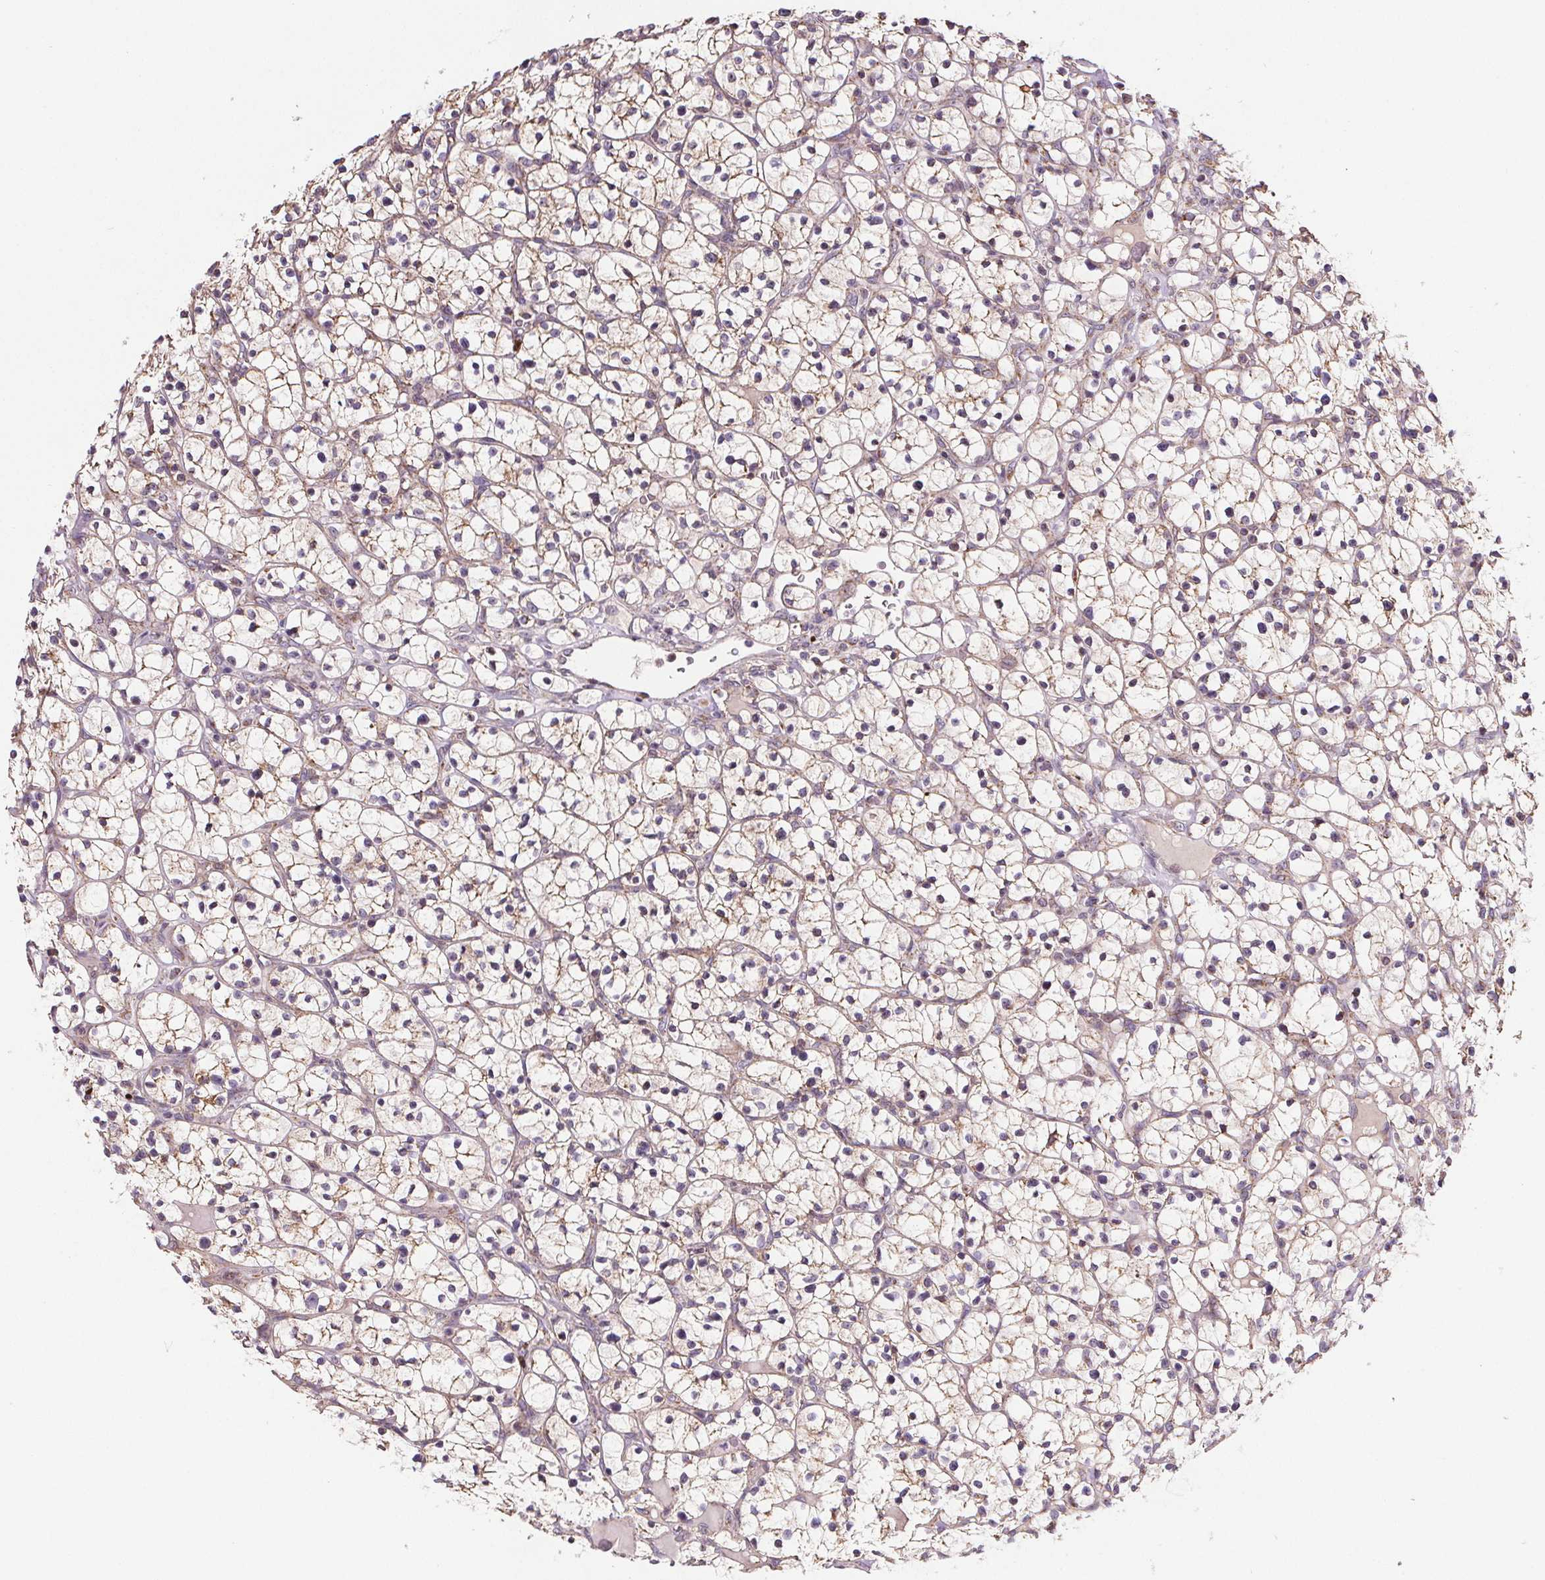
{"staining": {"intensity": "weak", "quantity": "25%-75%", "location": "cytoplasmic/membranous"}, "tissue": "renal cancer", "cell_type": "Tumor cells", "image_type": "cancer", "snomed": [{"axis": "morphology", "description": "Adenocarcinoma, NOS"}, {"axis": "topography", "description": "Kidney"}], "caption": "Protein expression by immunohistochemistry exhibits weak cytoplasmic/membranous expression in approximately 25%-75% of tumor cells in renal adenocarcinoma. (Brightfield microscopy of DAB IHC at high magnification).", "gene": "SUCLA2", "patient": {"sex": "female", "age": 64}}